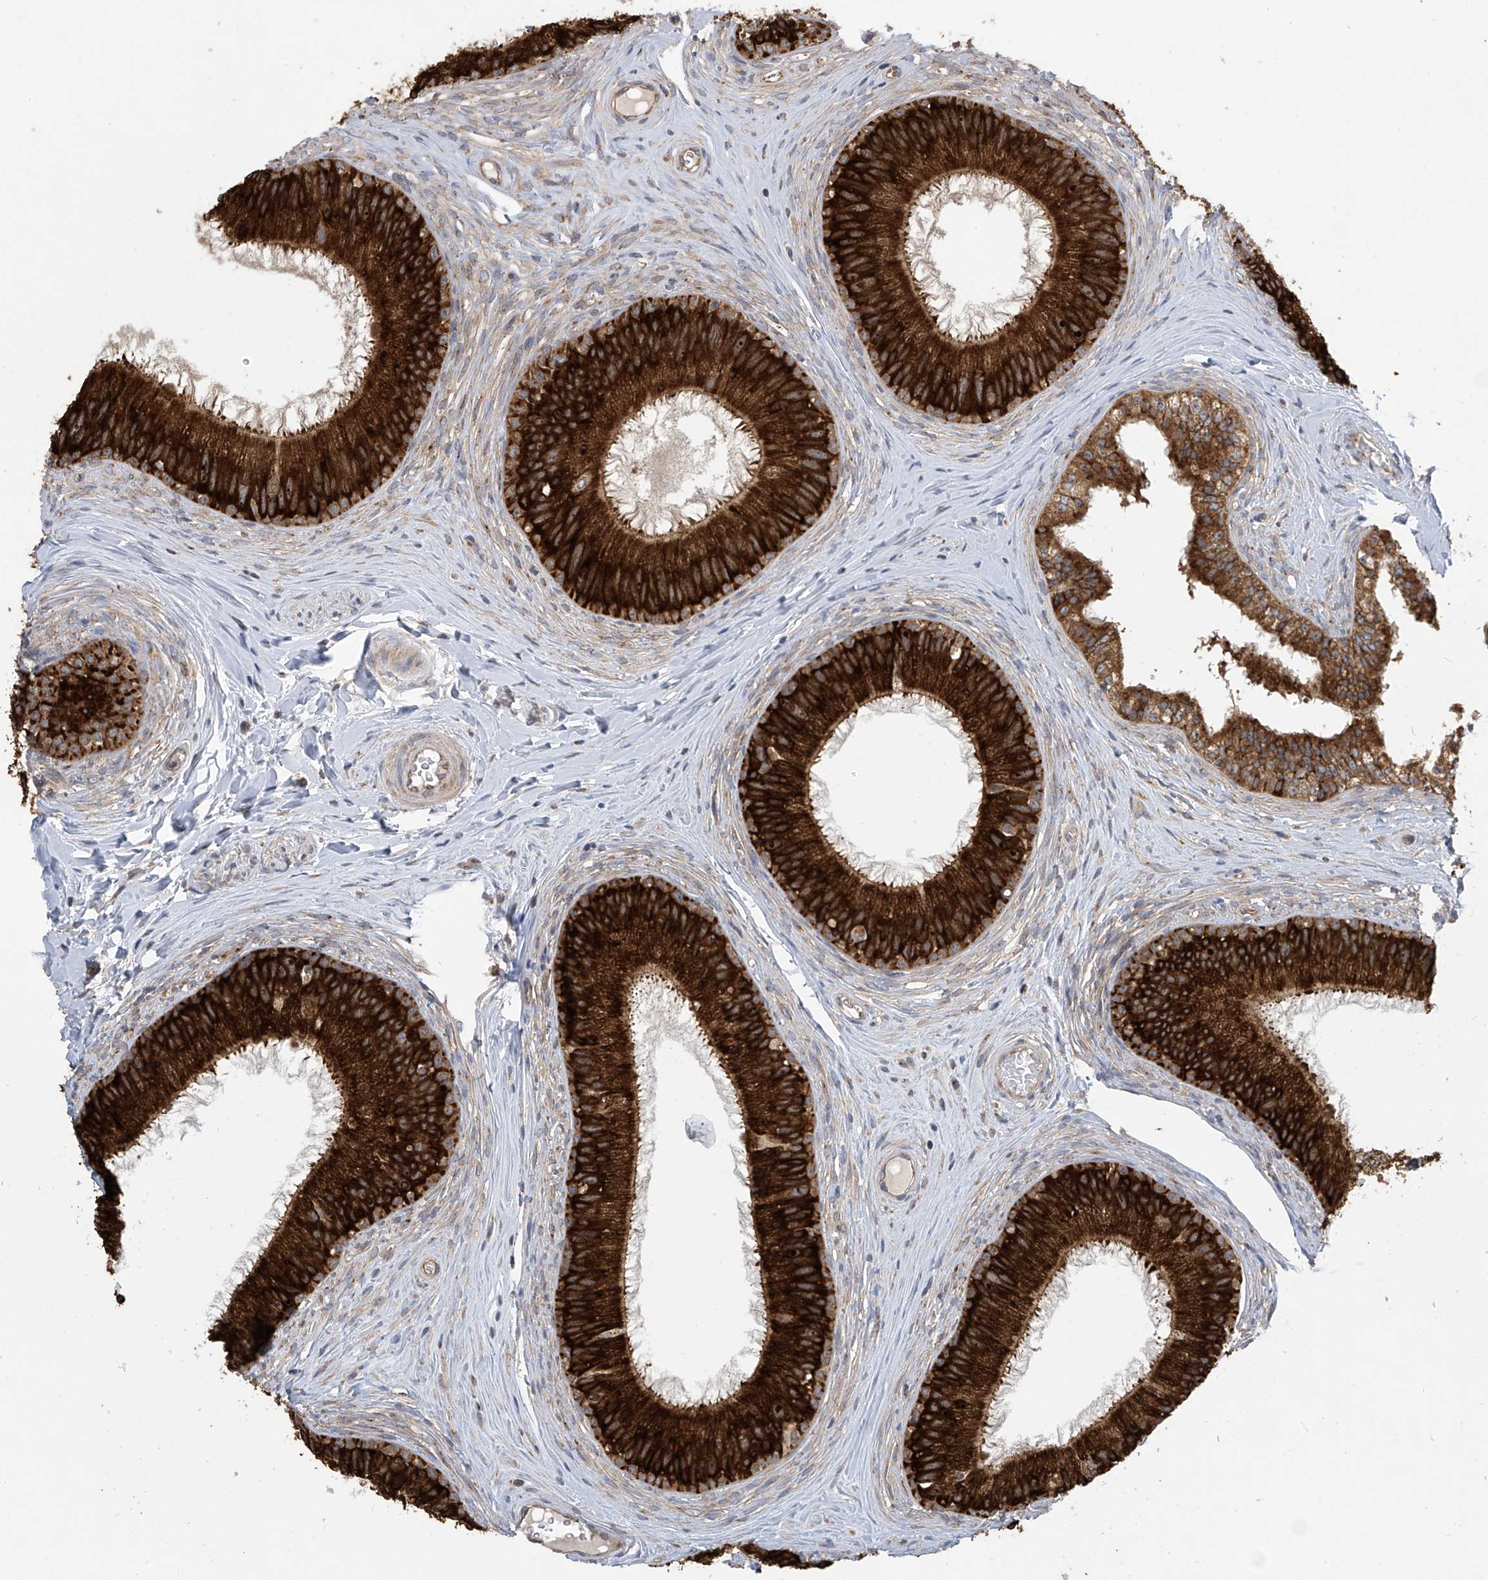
{"staining": {"intensity": "strong", "quantity": ">75%", "location": "cytoplasmic/membranous"}, "tissue": "epididymis", "cell_type": "Glandular cells", "image_type": "normal", "snomed": [{"axis": "morphology", "description": "Normal tissue, NOS"}, {"axis": "topography", "description": "Epididymis"}], "caption": "Immunohistochemistry (IHC) image of benign human epididymis stained for a protein (brown), which shows high levels of strong cytoplasmic/membranous positivity in approximately >75% of glandular cells.", "gene": "PNPT1", "patient": {"sex": "male", "age": 27}}